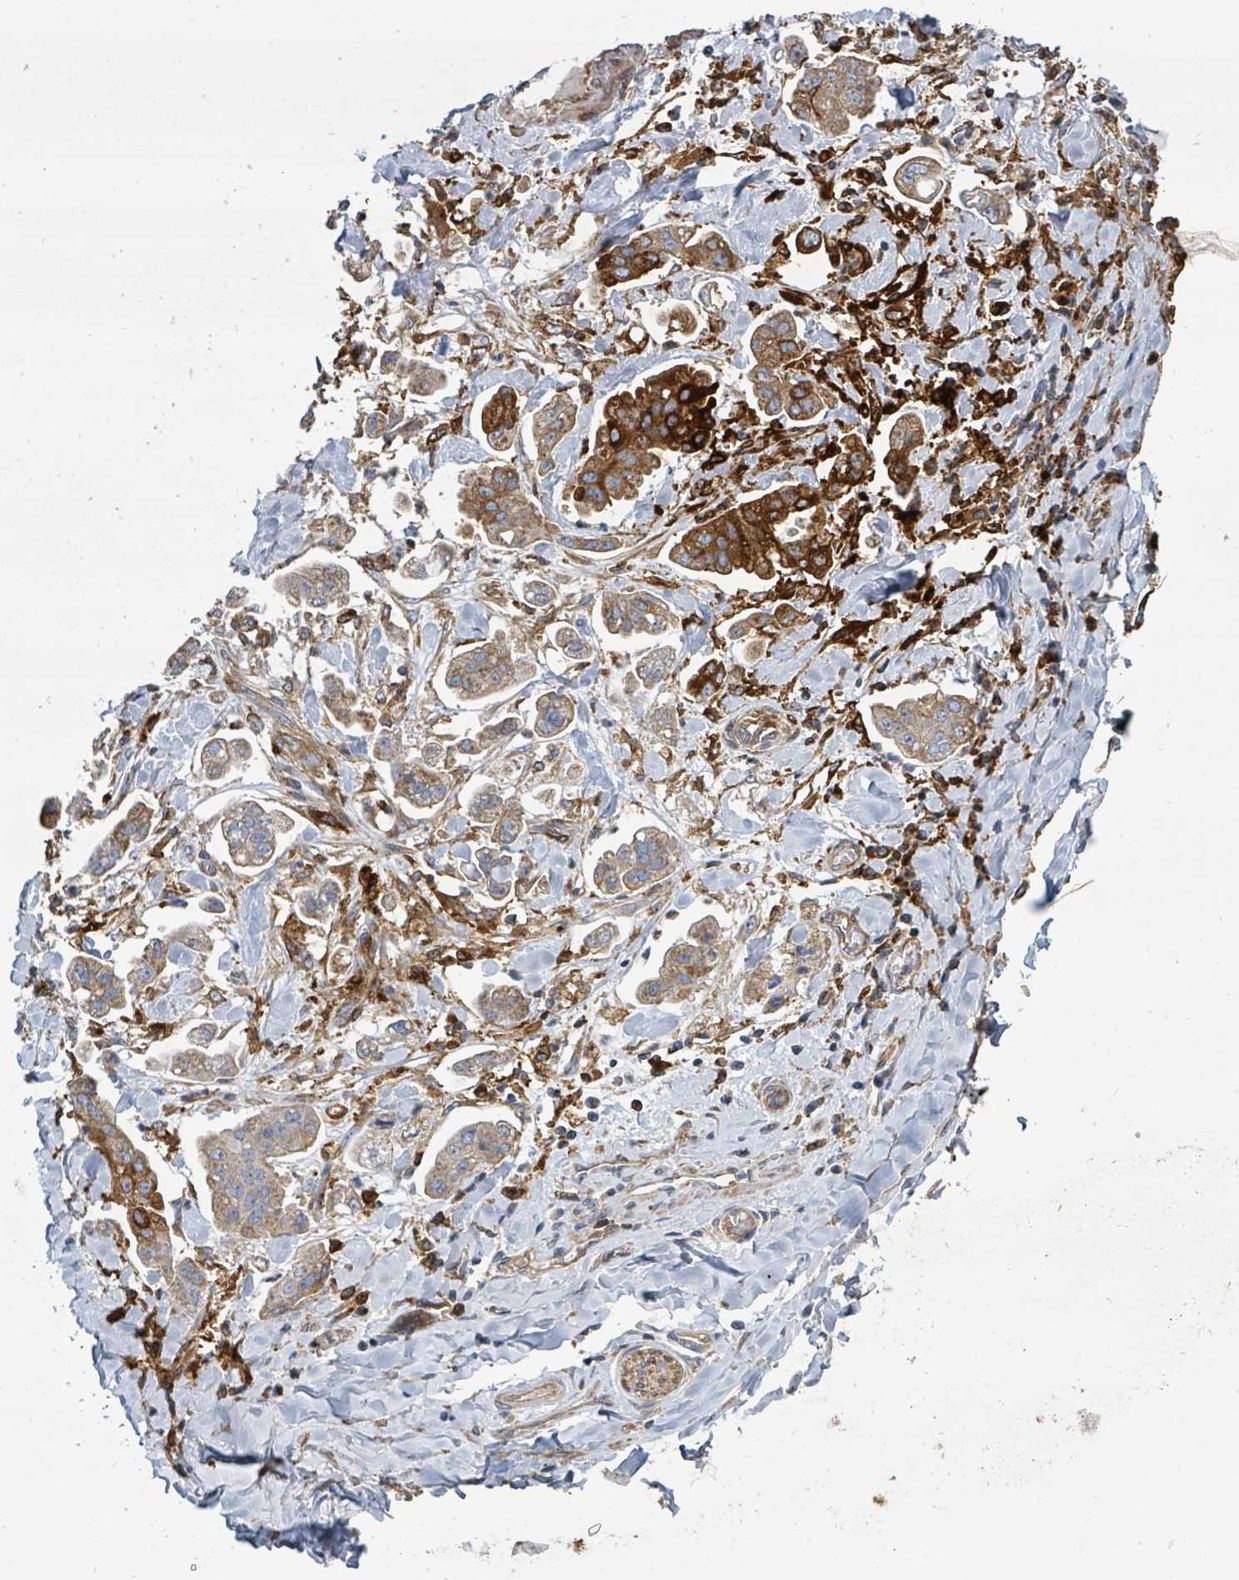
{"staining": {"intensity": "moderate", "quantity": ">75%", "location": "cytoplasmic/membranous"}, "tissue": "stomach cancer", "cell_type": "Tumor cells", "image_type": "cancer", "snomed": [{"axis": "morphology", "description": "Adenocarcinoma, NOS"}, {"axis": "topography", "description": "Stomach"}], "caption": "Immunohistochemical staining of human adenocarcinoma (stomach) exhibits medium levels of moderate cytoplasmic/membranous staining in about >75% of tumor cells.", "gene": "IFIT1", "patient": {"sex": "male", "age": 62}}